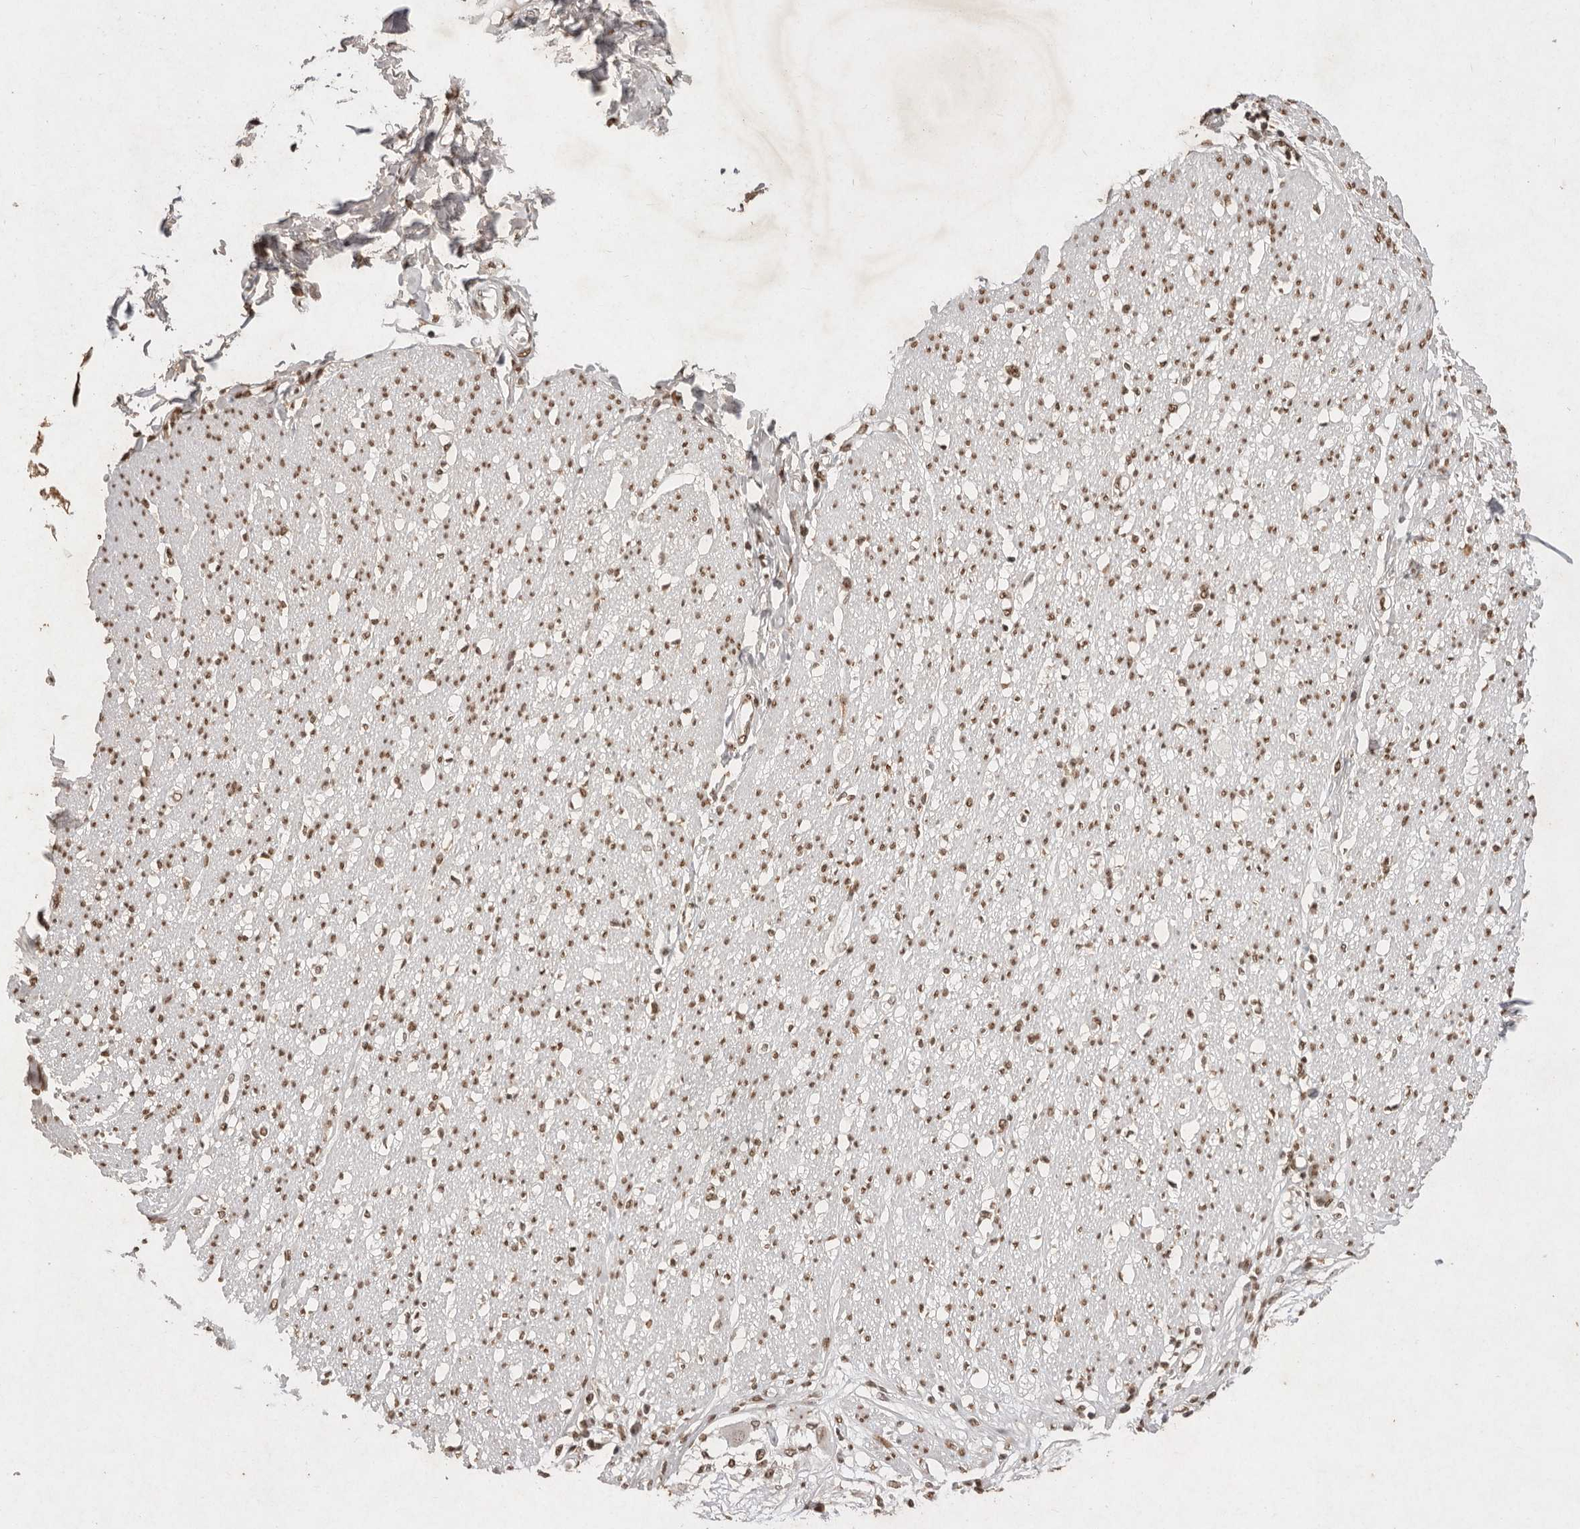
{"staining": {"intensity": "moderate", "quantity": ">75%", "location": "cytoplasmic/membranous,nuclear"}, "tissue": "smooth muscle", "cell_type": "Smooth muscle cells", "image_type": "normal", "snomed": [{"axis": "morphology", "description": "Normal tissue, NOS"}, {"axis": "morphology", "description": "Adenocarcinoma, NOS"}, {"axis": "topography", "description": "Colon"}, {"axis": "topography", "description": "Peripheral nerve tissue"}], "caption": "IHC of unremarkable smooth muscle demonstrates medium levels of moderate cytoplasmic/membranous,nuclear staining in about >75% of smooth muscle cells.", "gene": "NKX3", "patient": {"sex": "male", "age": 14}}